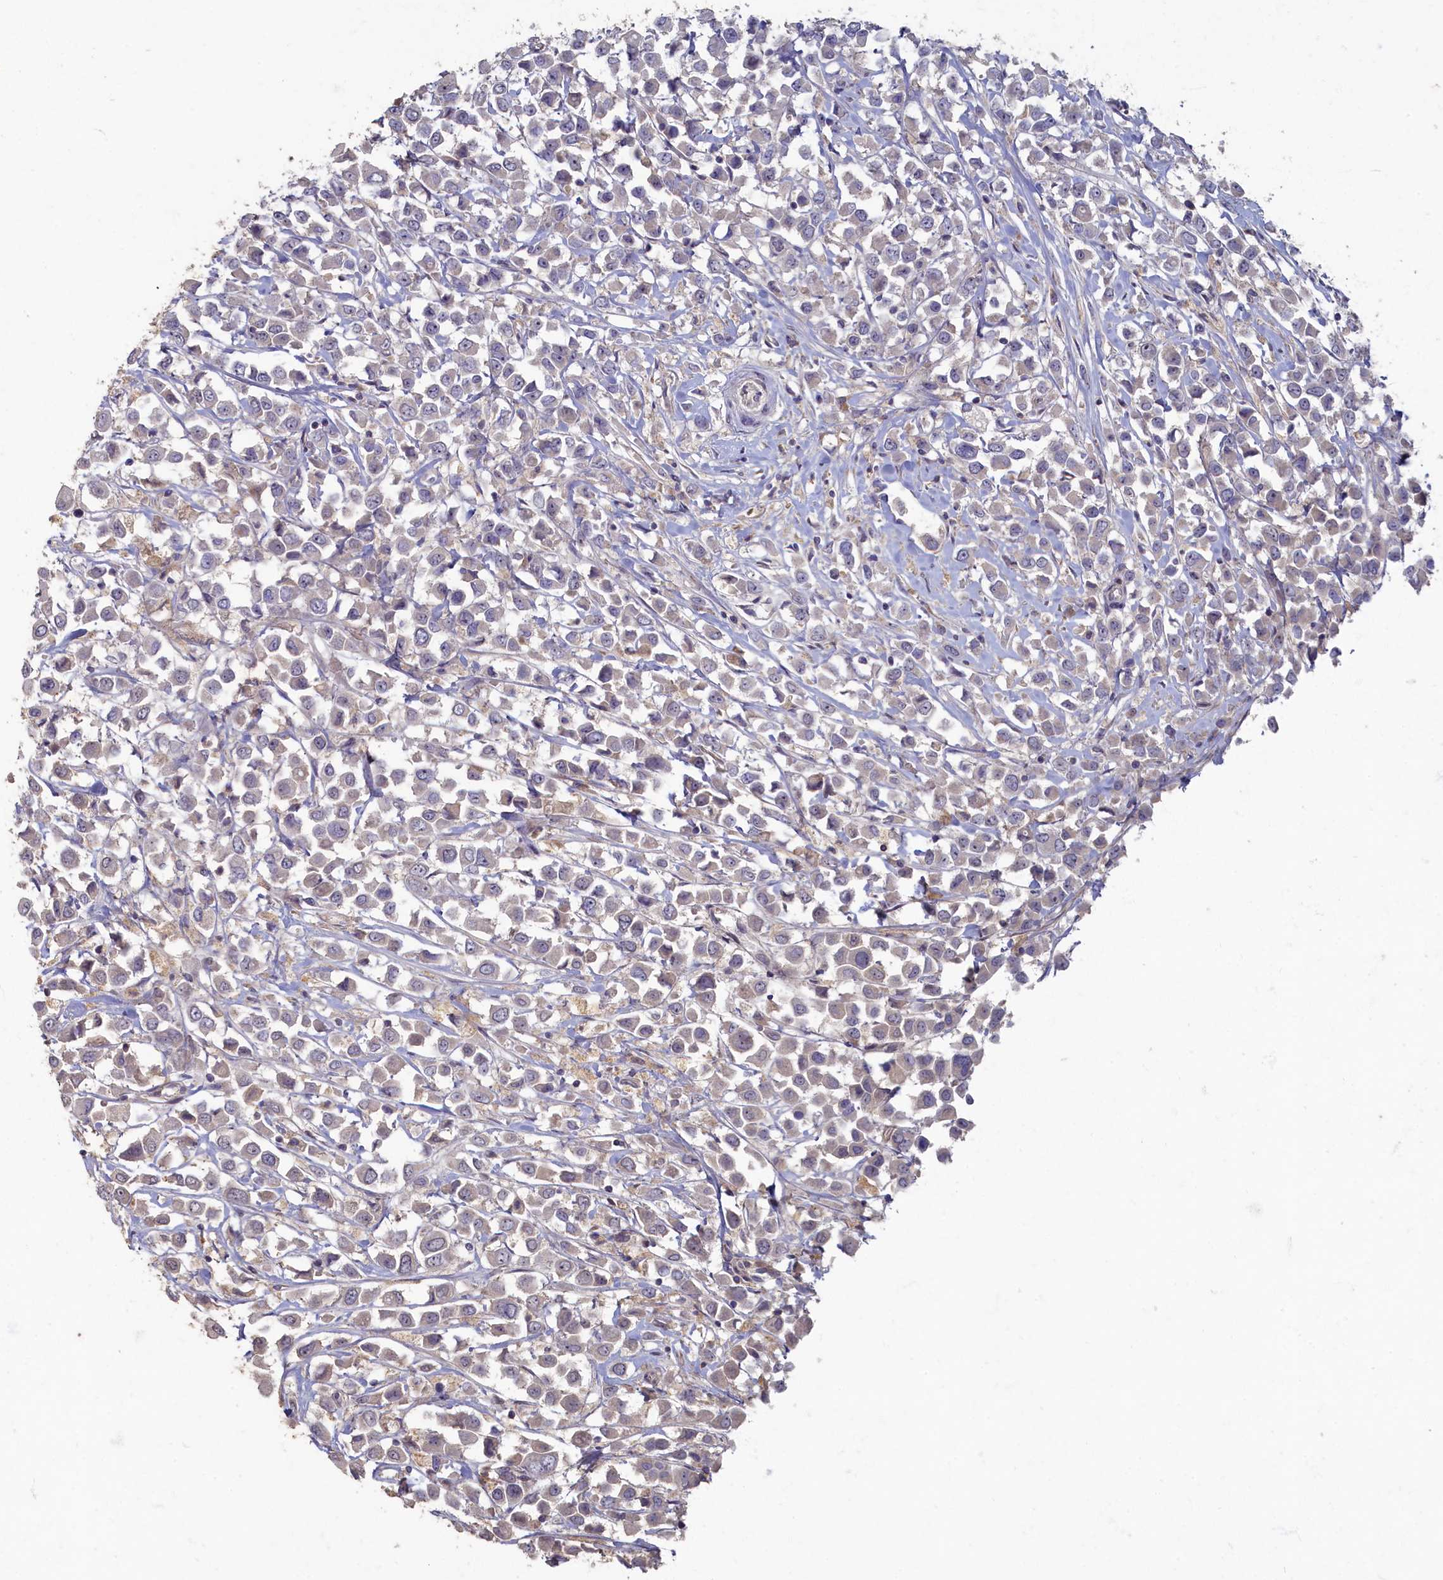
{"staining": {"intensity": "weak", "quantity": "<25%", "location": "cytoplasmic/membranous"}, "tissue": "breast cancer", "cell_type": "Tumor cells", "image_type": "cancer", "snomed": [{"axis": "morphology", "description": "Duct carcinoma"}, {"axis": "topography", "description": "Breast"}], "caption": "This is an immunohistochemistry (IHC) image of human breast cancer. There is no expression in tumor cells.", "gene": "HUNK", "patient": {"sex": "female", "age": 61}}